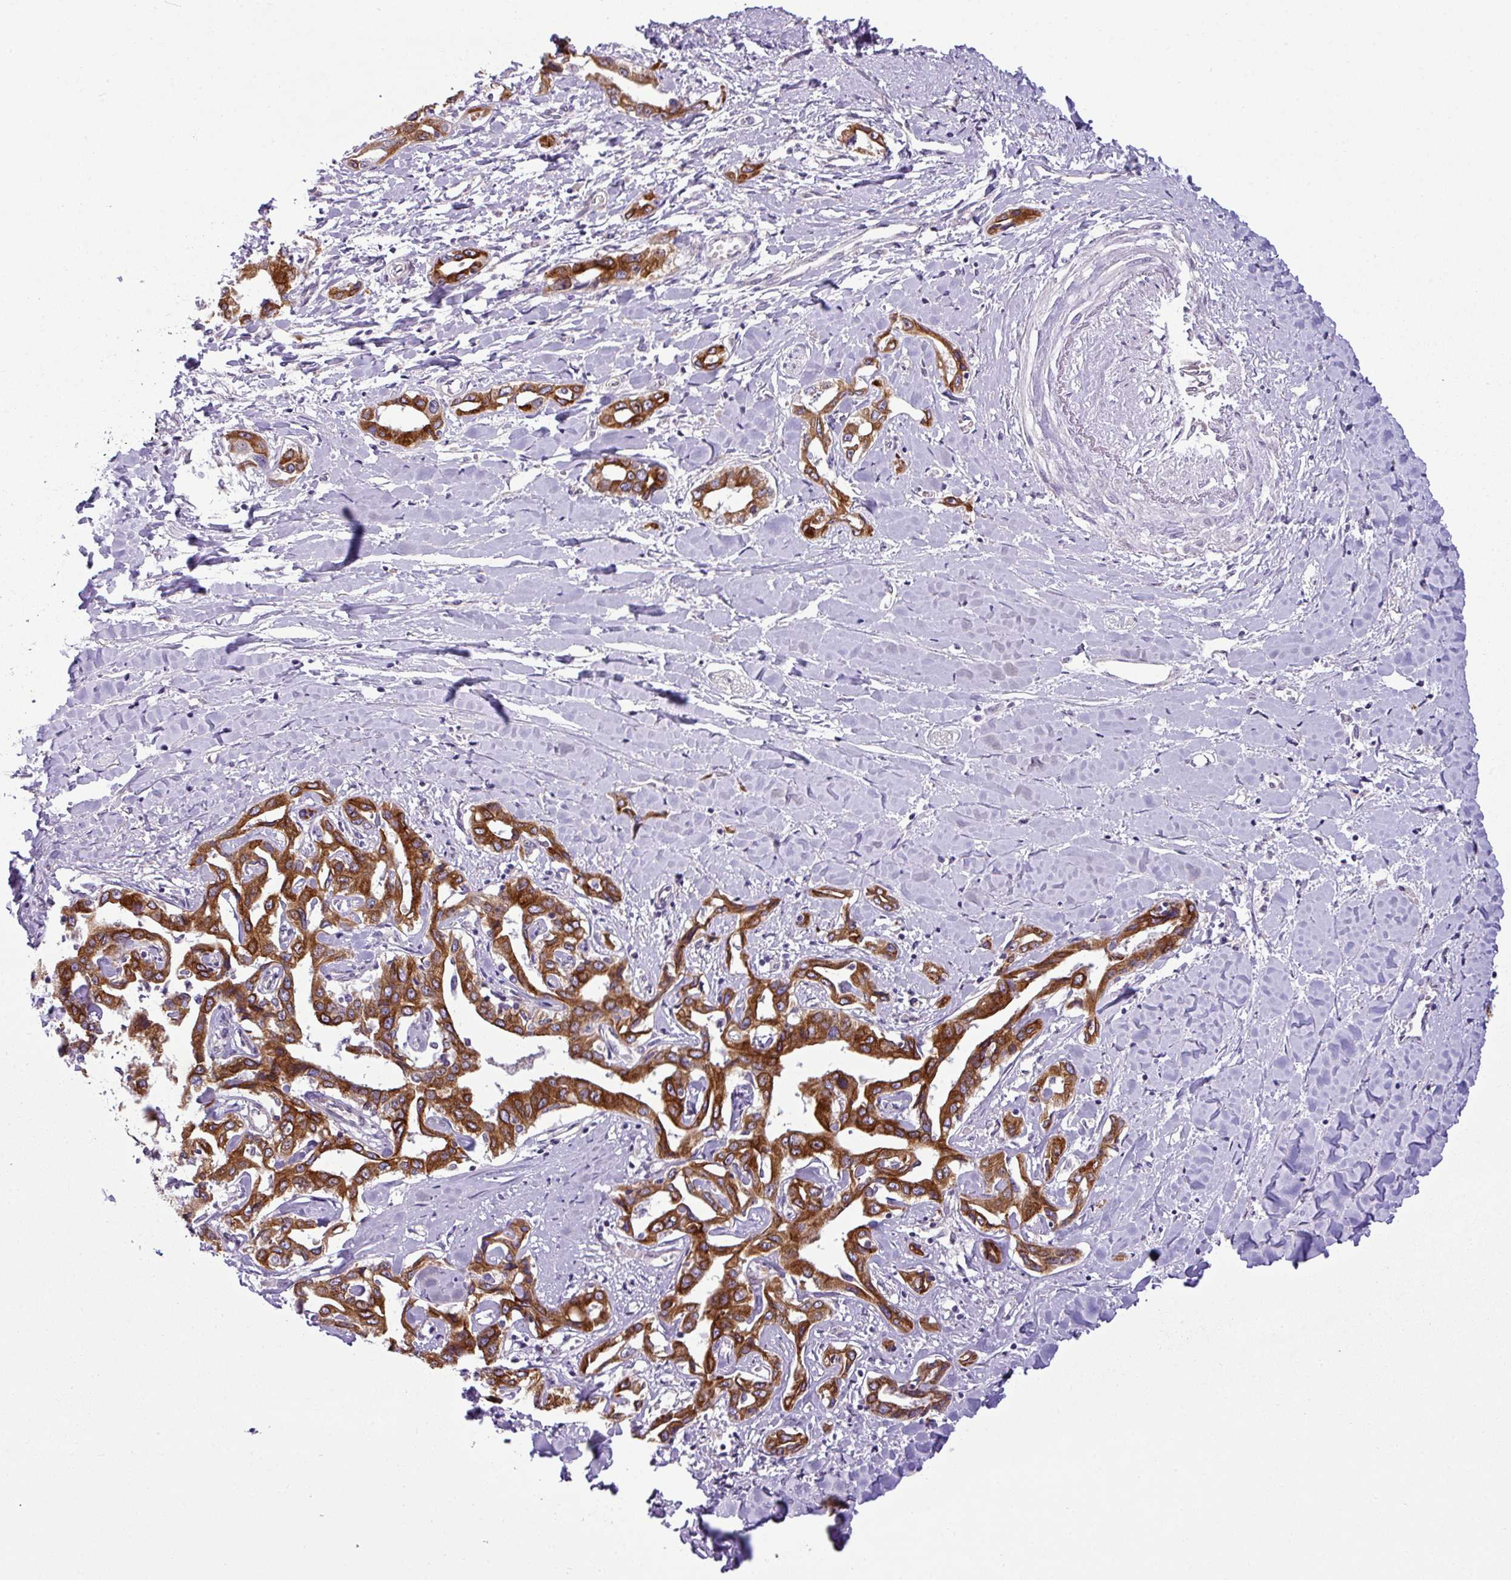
{"staining": {"intensity": "strong", "quantity": ">75%", "location": "cytoplasmic/membranous"}, "tissue": "liver cancer", "cell_type": "Tumor cells", "image_type": "cancer", "snomed": [{"axis": "morphology", "description": "Cholangiocarcinoma"}, {"axis": "topography", "description": "Liver"}], "caption": "Strong cytoplasmic/membranous positivity for a protein is appreciated in about >75% of tumor cells of liver cancer (cholangiocarcinoma) using immunohistochemistry.", "gene": "TOR1AIP2", "patient": {"sex": "male", "age": 59}}